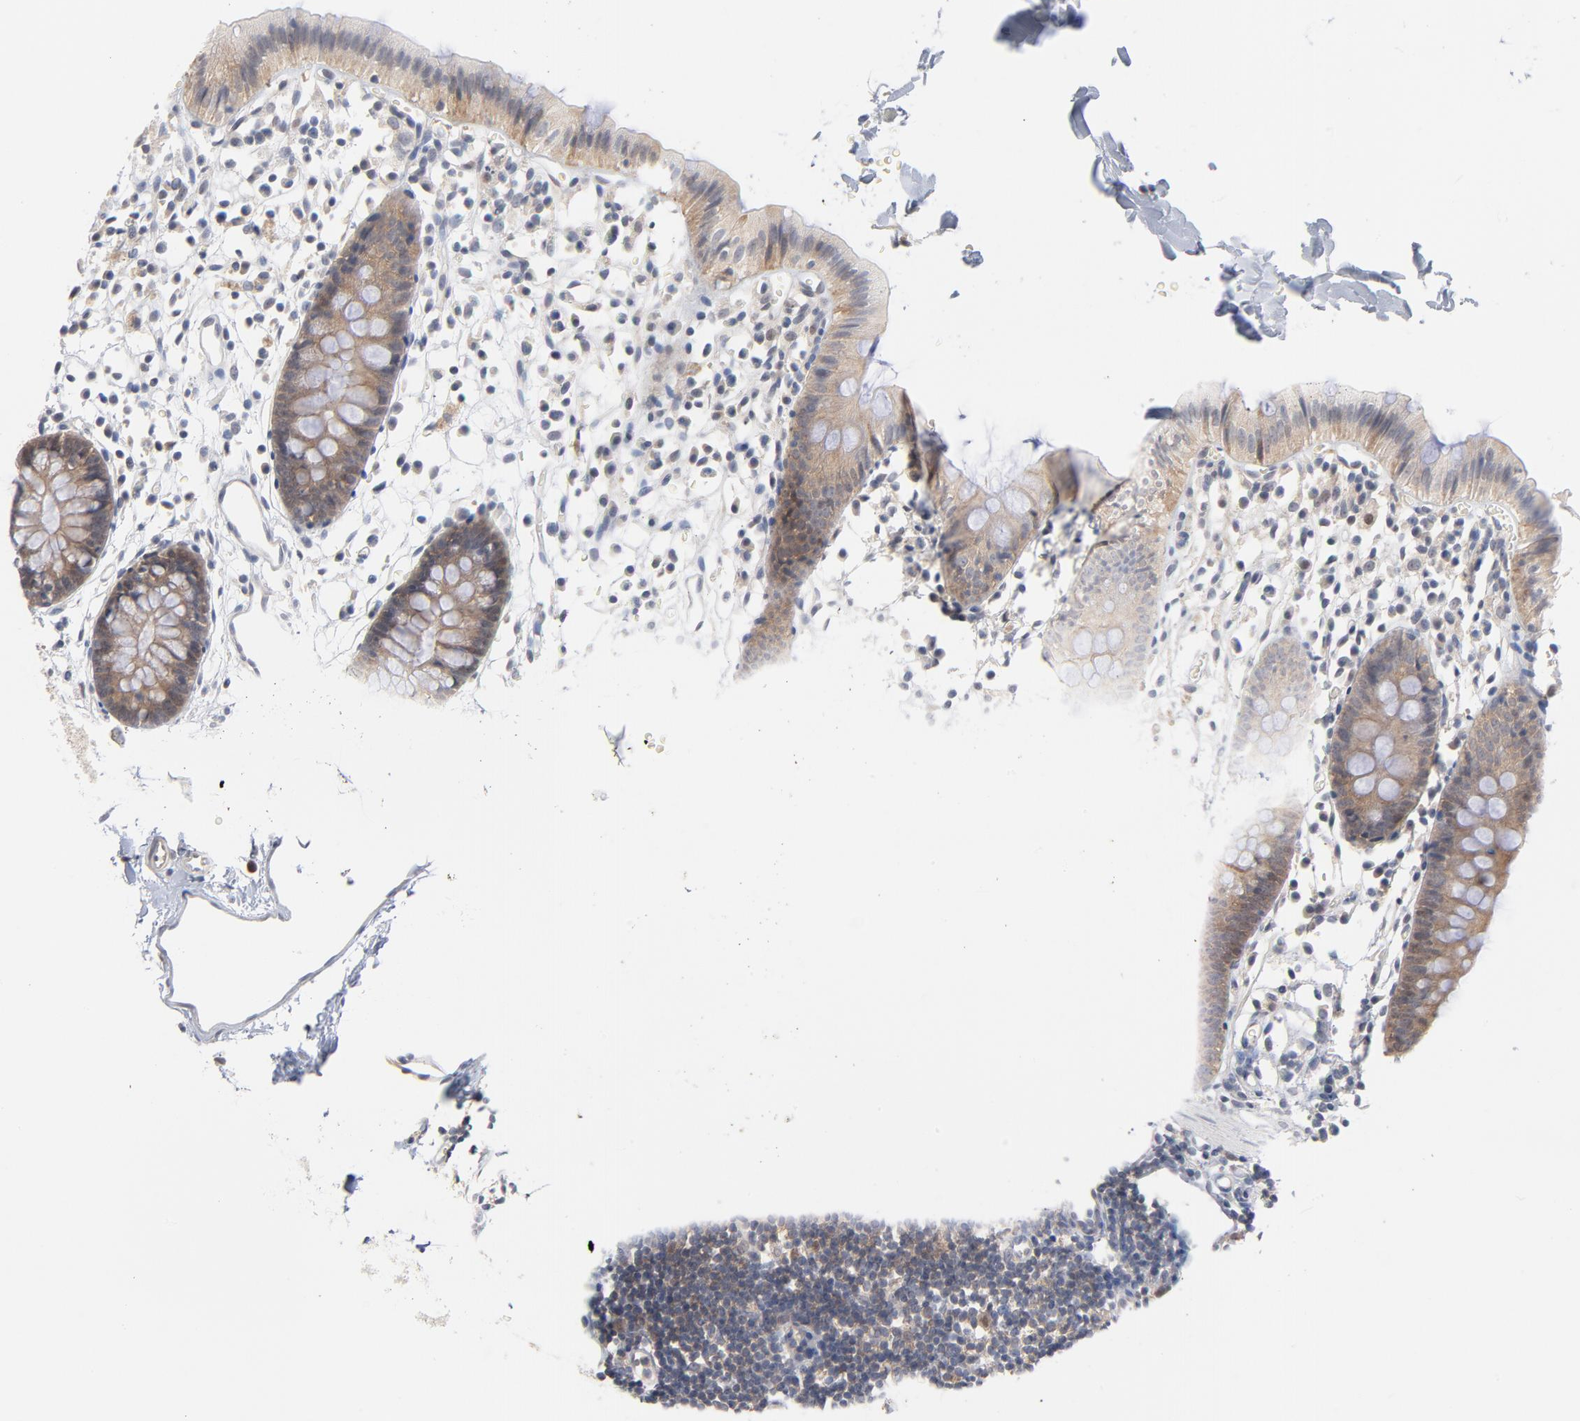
{"staining": {"intensity": "negative", "quantity": "none", "location": "none"}, "tissue": "colon", "cell_type": "Endothelial cells", "image_type": "normal", "snomed": [{"axis": "morphology", "description": "Normal tissue, NOS"}, {"axis": "topography", "description": "Colon"}], "caption": "The immunohistochemistry photomicrograph has no significant expression in endothelial cells of colon.", "gene": "UBL4A", "patient": {"sex": "male", "age": 14}}